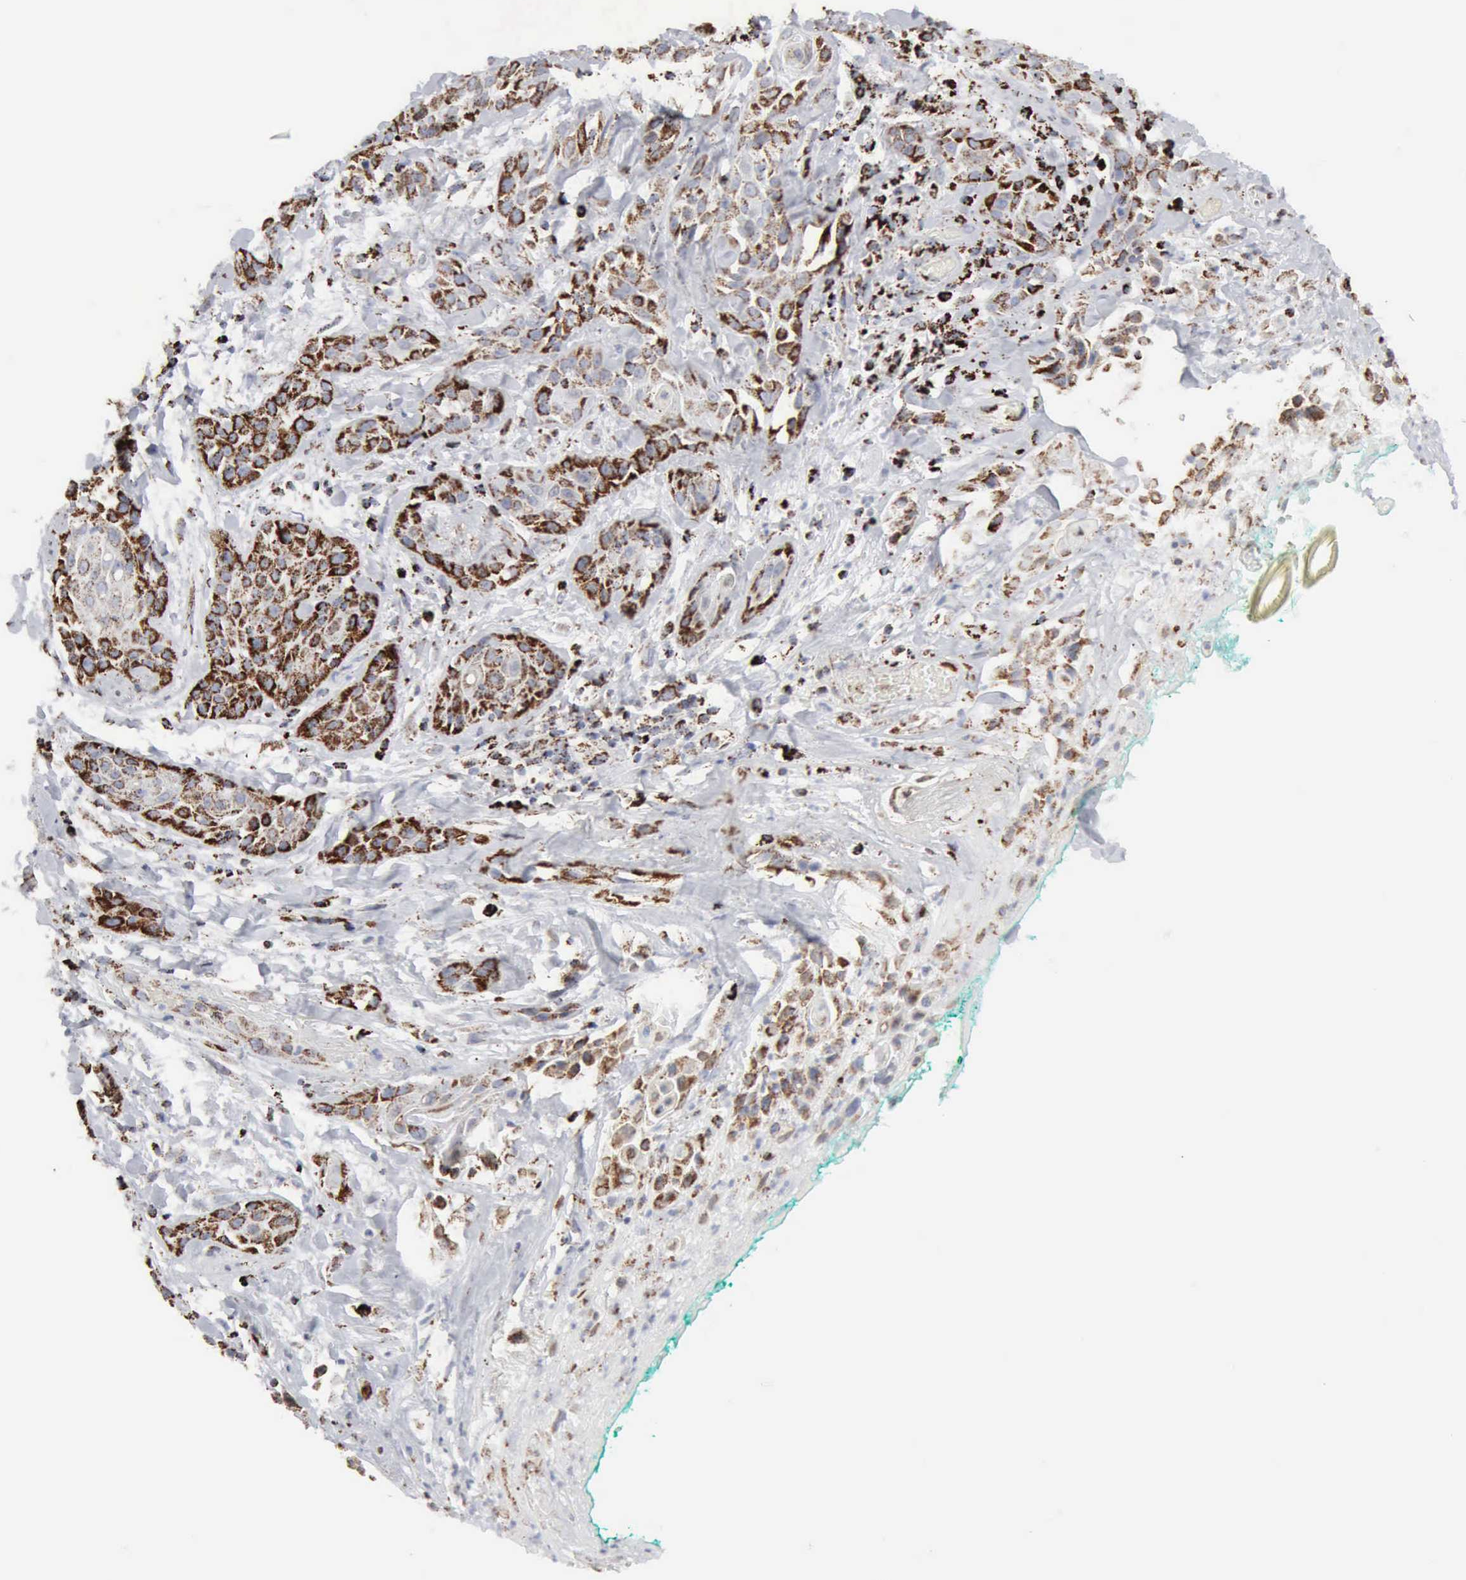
{"staining": {"intensity": "strong", "quantity": ">75%", "location": "cytoplasmic/membranous"}, "tissue": "skin cancer", "cell_type": "Tumor cells", "image_type": "cancer", "snomed": [{"axis": "morphology", "description": "Squamous cell carcinoma, NOS"}, {"axis": "topography", "description": "Skin"}, {"axis": "topography", "description": "Anal"}], "caption": "Immunohistochemical staining of human squamous cell carcinoma (skin) shows high levels of strong cytoplasmic/membranous protein staining in about >75% of tumor cells.", "gene": "ACO2", "patient": {"sex": "male", "age": 64}}